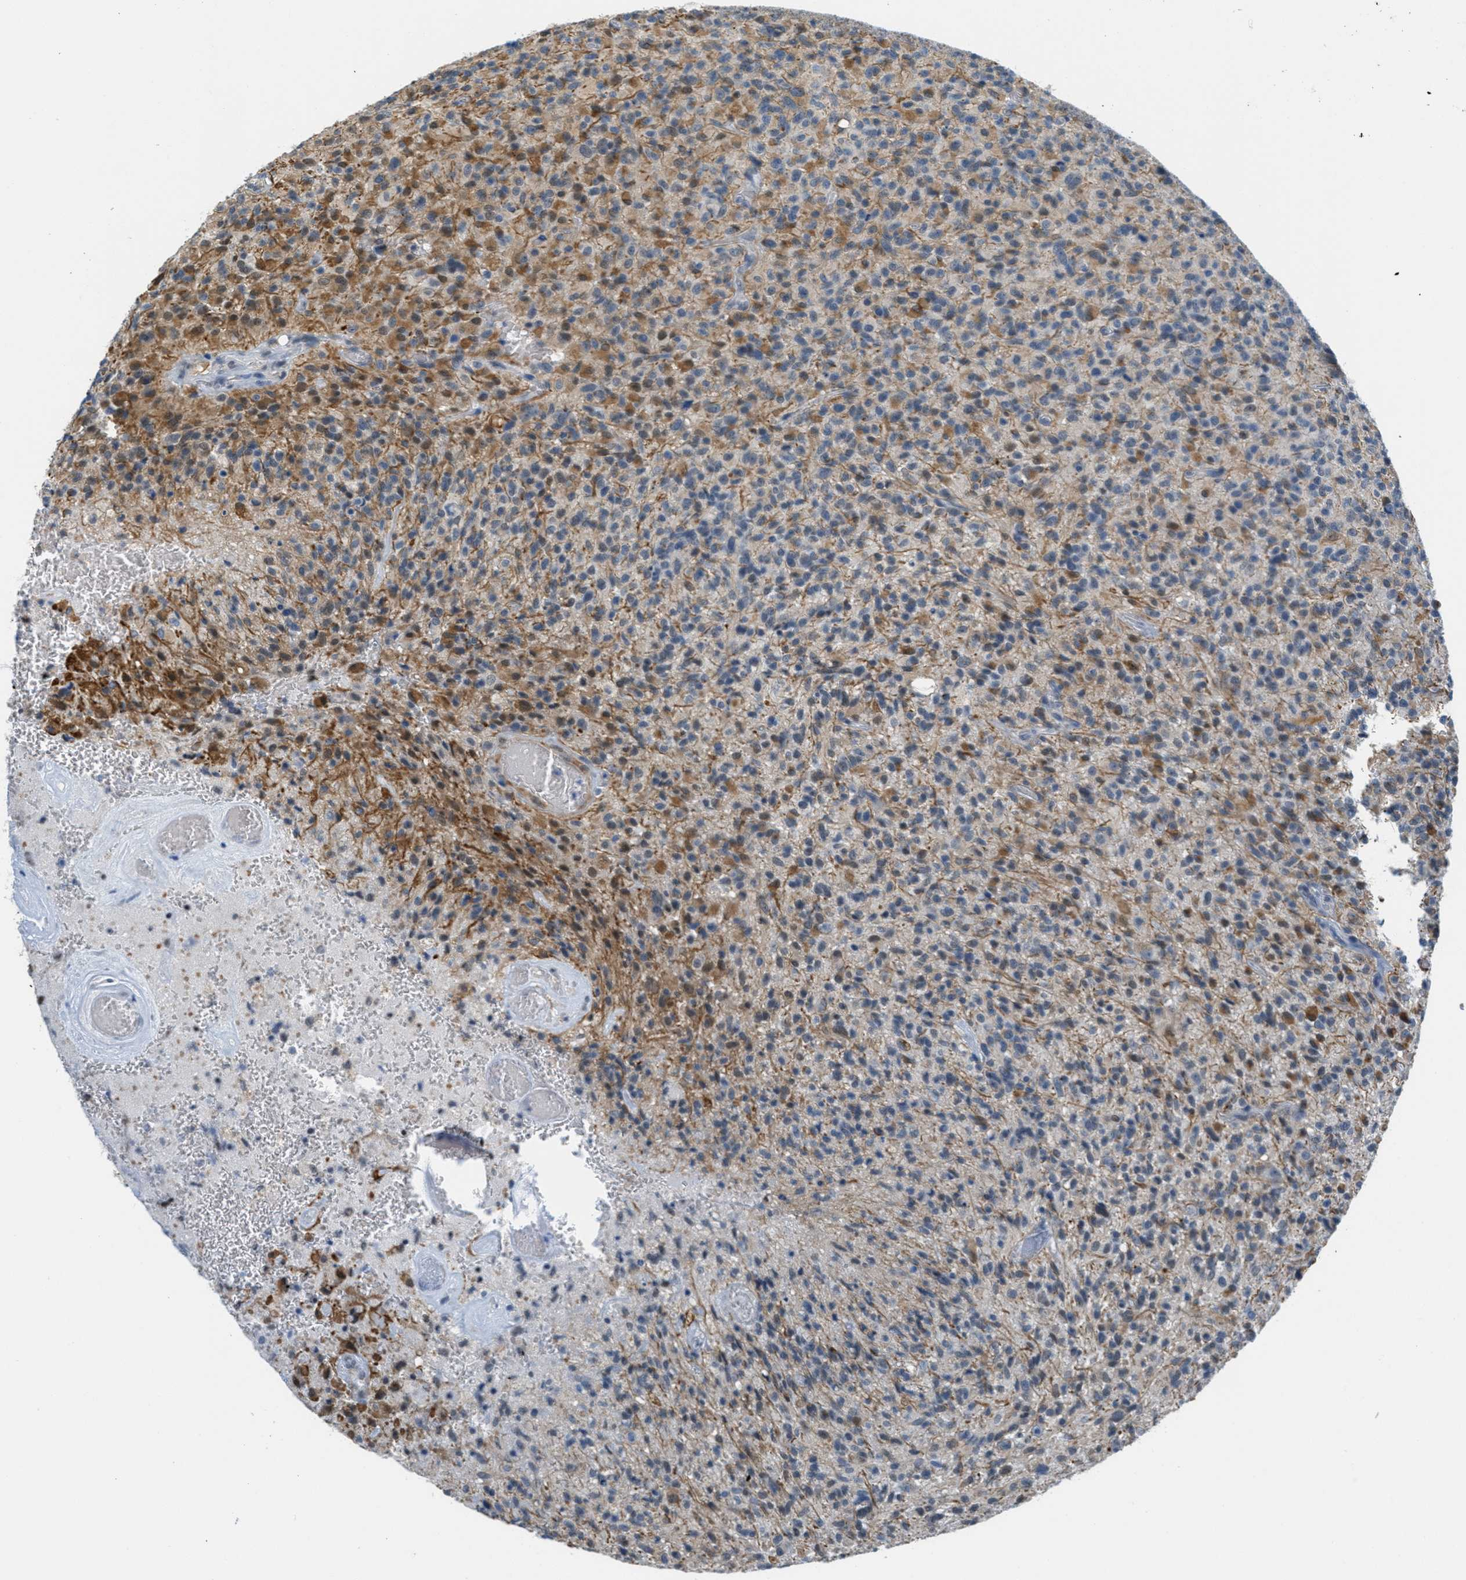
{"staining": {"intensity": "moderate", "quantity": "25%-75%", "location": "cytoplasmic/membranous"}, "tissue": "glioma", "cell_type": "Tumor cells", "image_type": "cancer", "snomed": [{"axis": "morphology", "description": "Glioma, malignant, High grade"}, {"axis": "topography", "description": "Brain"}], "caption": "Malignant glioma (high-grade) stained with a protein marker exhibits moderate staining in tumor cells.", "gene": "HS3ST2", "patient": {"sex": "male", "age": 71}}